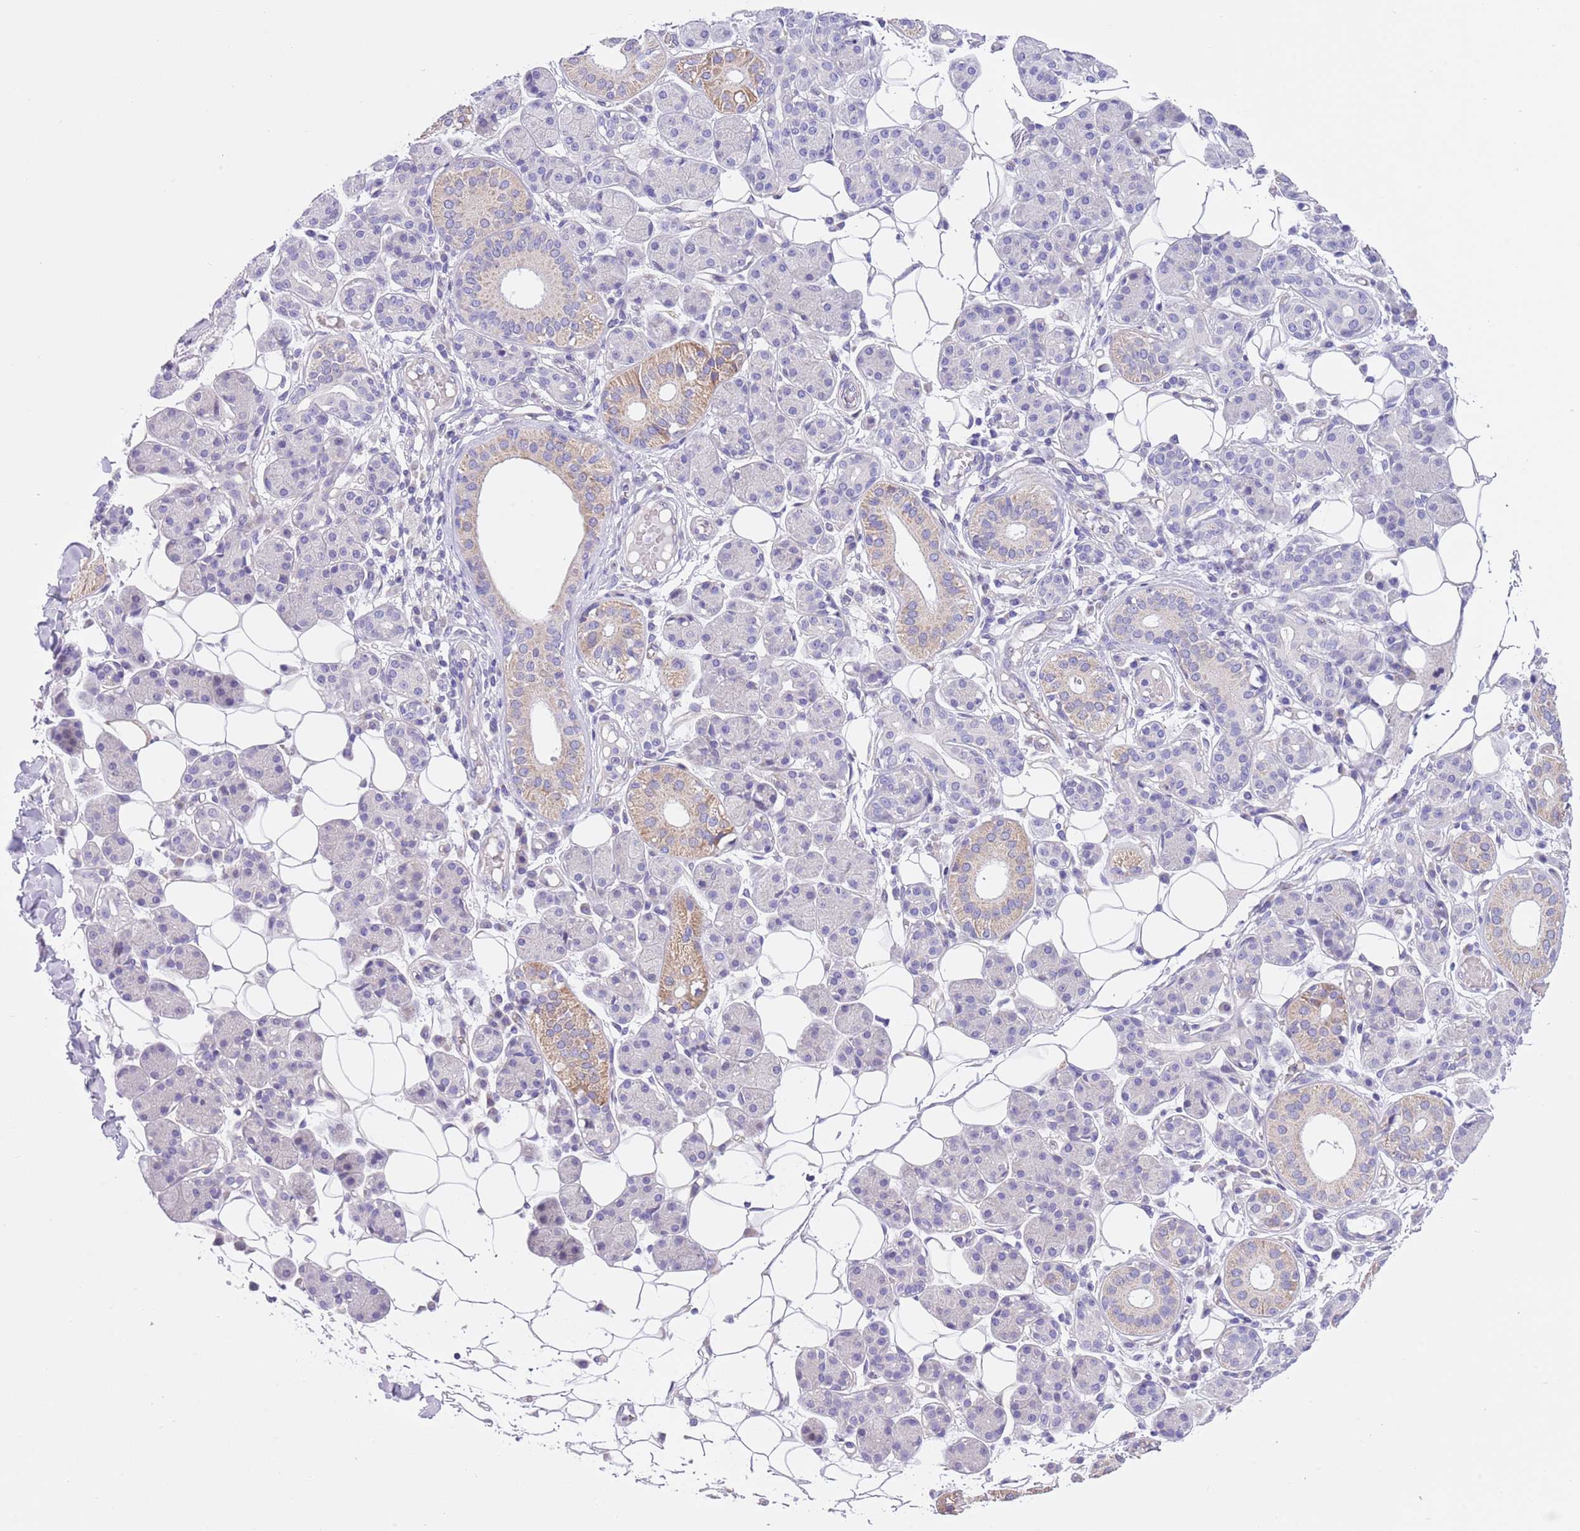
{"staining": {"intensity": "moderate", "quantity": "<25%", "location": "cytoplasmic/membranous"}, "tissue": "salivary gland", "cell_type": "Glandular cells", "image_type": "normal", "snomed": [{"axis": "morphology", "description": "Normal tissue, NOS"}, {"axis": "topography", "description": "Salivary gland"}], "caption": "Immunohistochemistry (IHC) staining of unremarkable salivary gland, which shows low levels of moderate cytoplasmic/membranous staining in approximately <25% of glandular cells indicating moderate cytoplasmic/membranous protein expression. The staining was performed using DAB (3,3'-diaminobenzidine) (brown) for protein detection and nuclei were counterstained in hematoxylin (blue).", "gene": "NET1", "patient": {"sex": "female", "age": 33}}